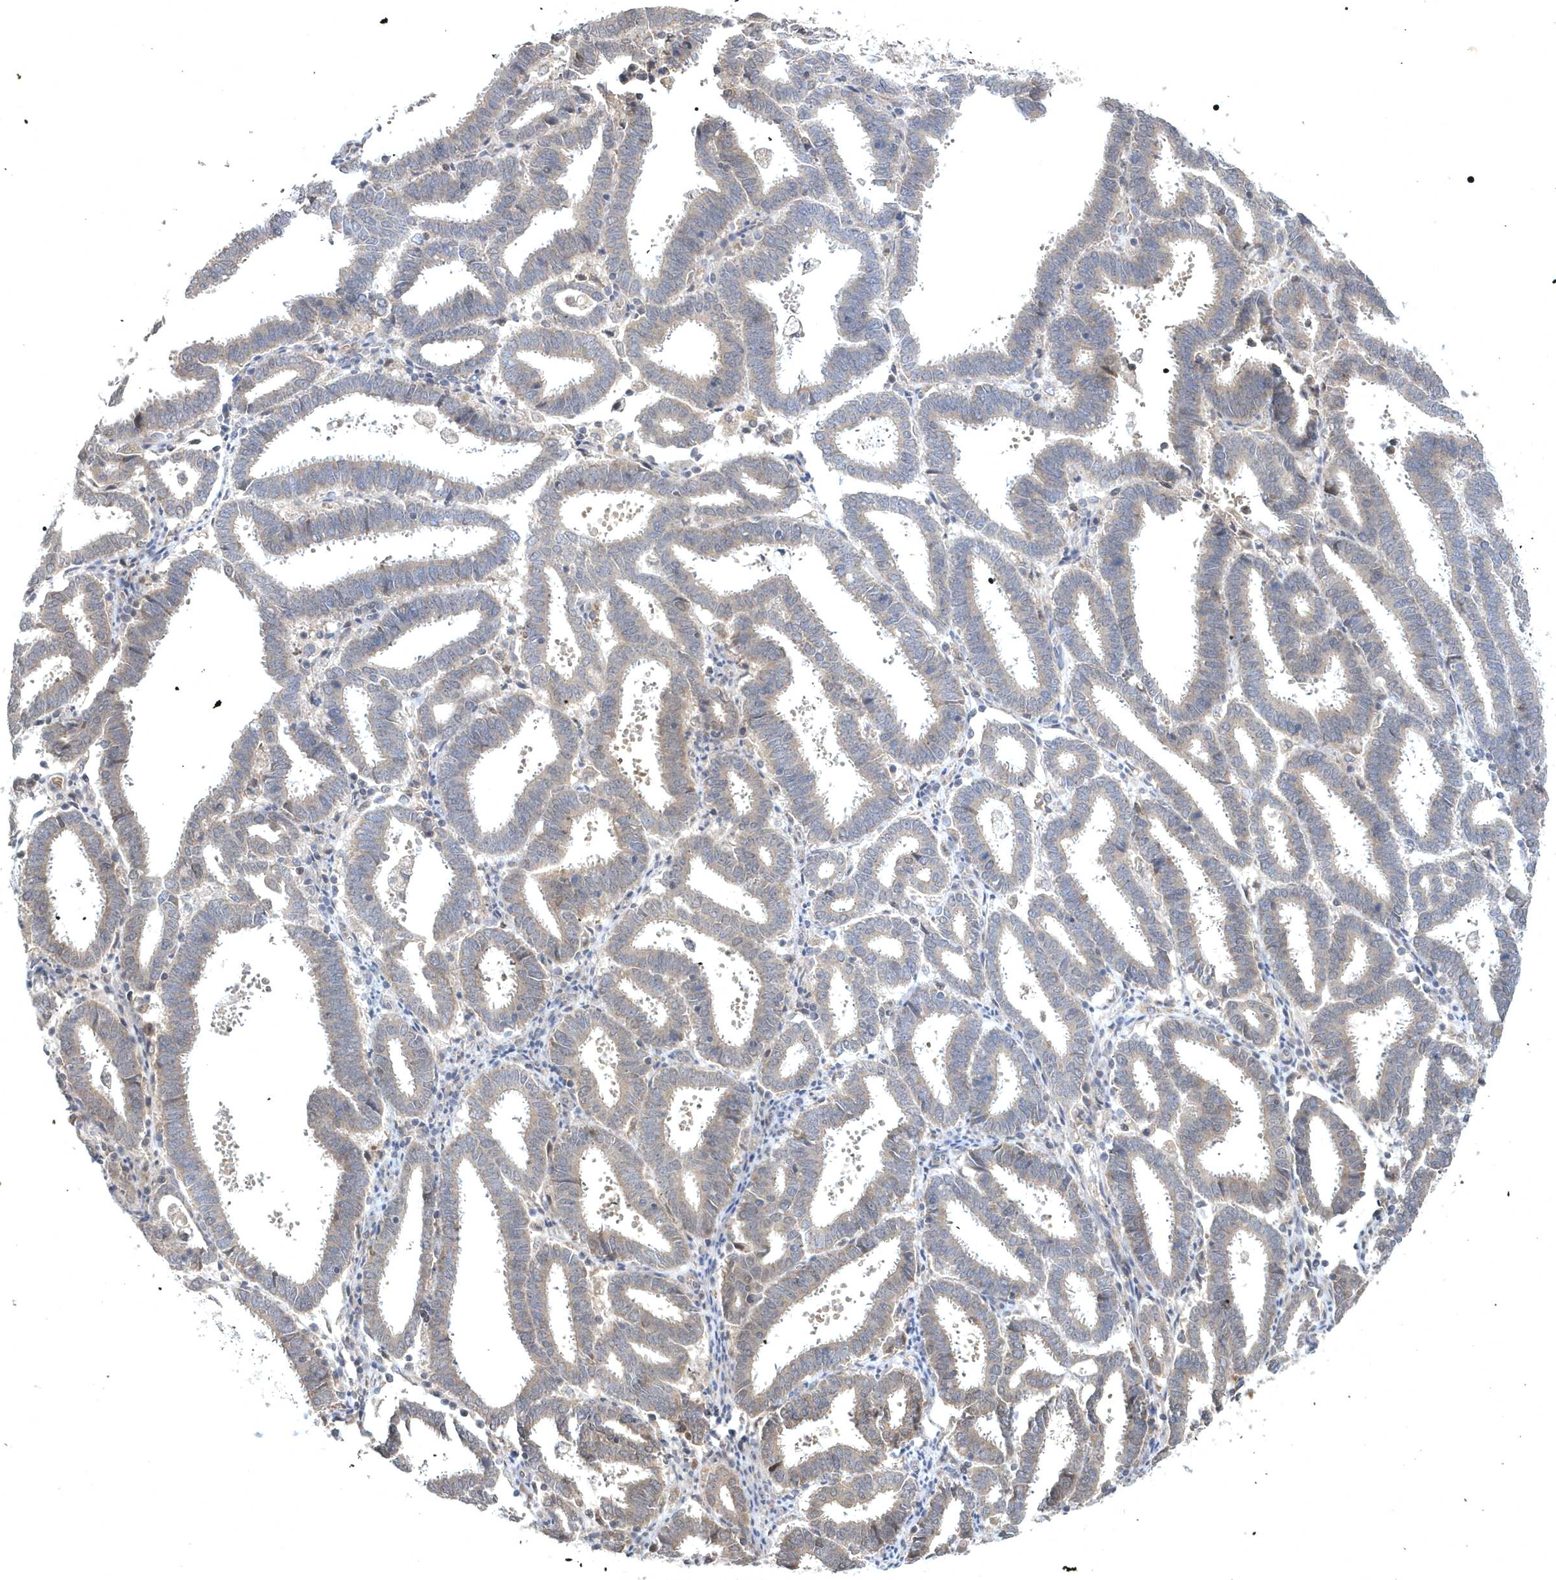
{"staining": {"intensity": "weak", "quantity": "<25%", "location": "cytoplasmic/membranous"}, "tissue": "endometrial cancer", "cell_type": "Tumor cells", "image_type": "cancer", "snomed": [{"axis": "morphology", "description": "Adenocarcinoma, NOS"}, {"axis": "topography", "description": "Uterus"}], "caption": "Adenocarcinoma (endometrial) stained for a protein using IHC displays no expression tumor cells.", "gene": "HMGCS1", "patient": {"sex": "female", "age": 83}}